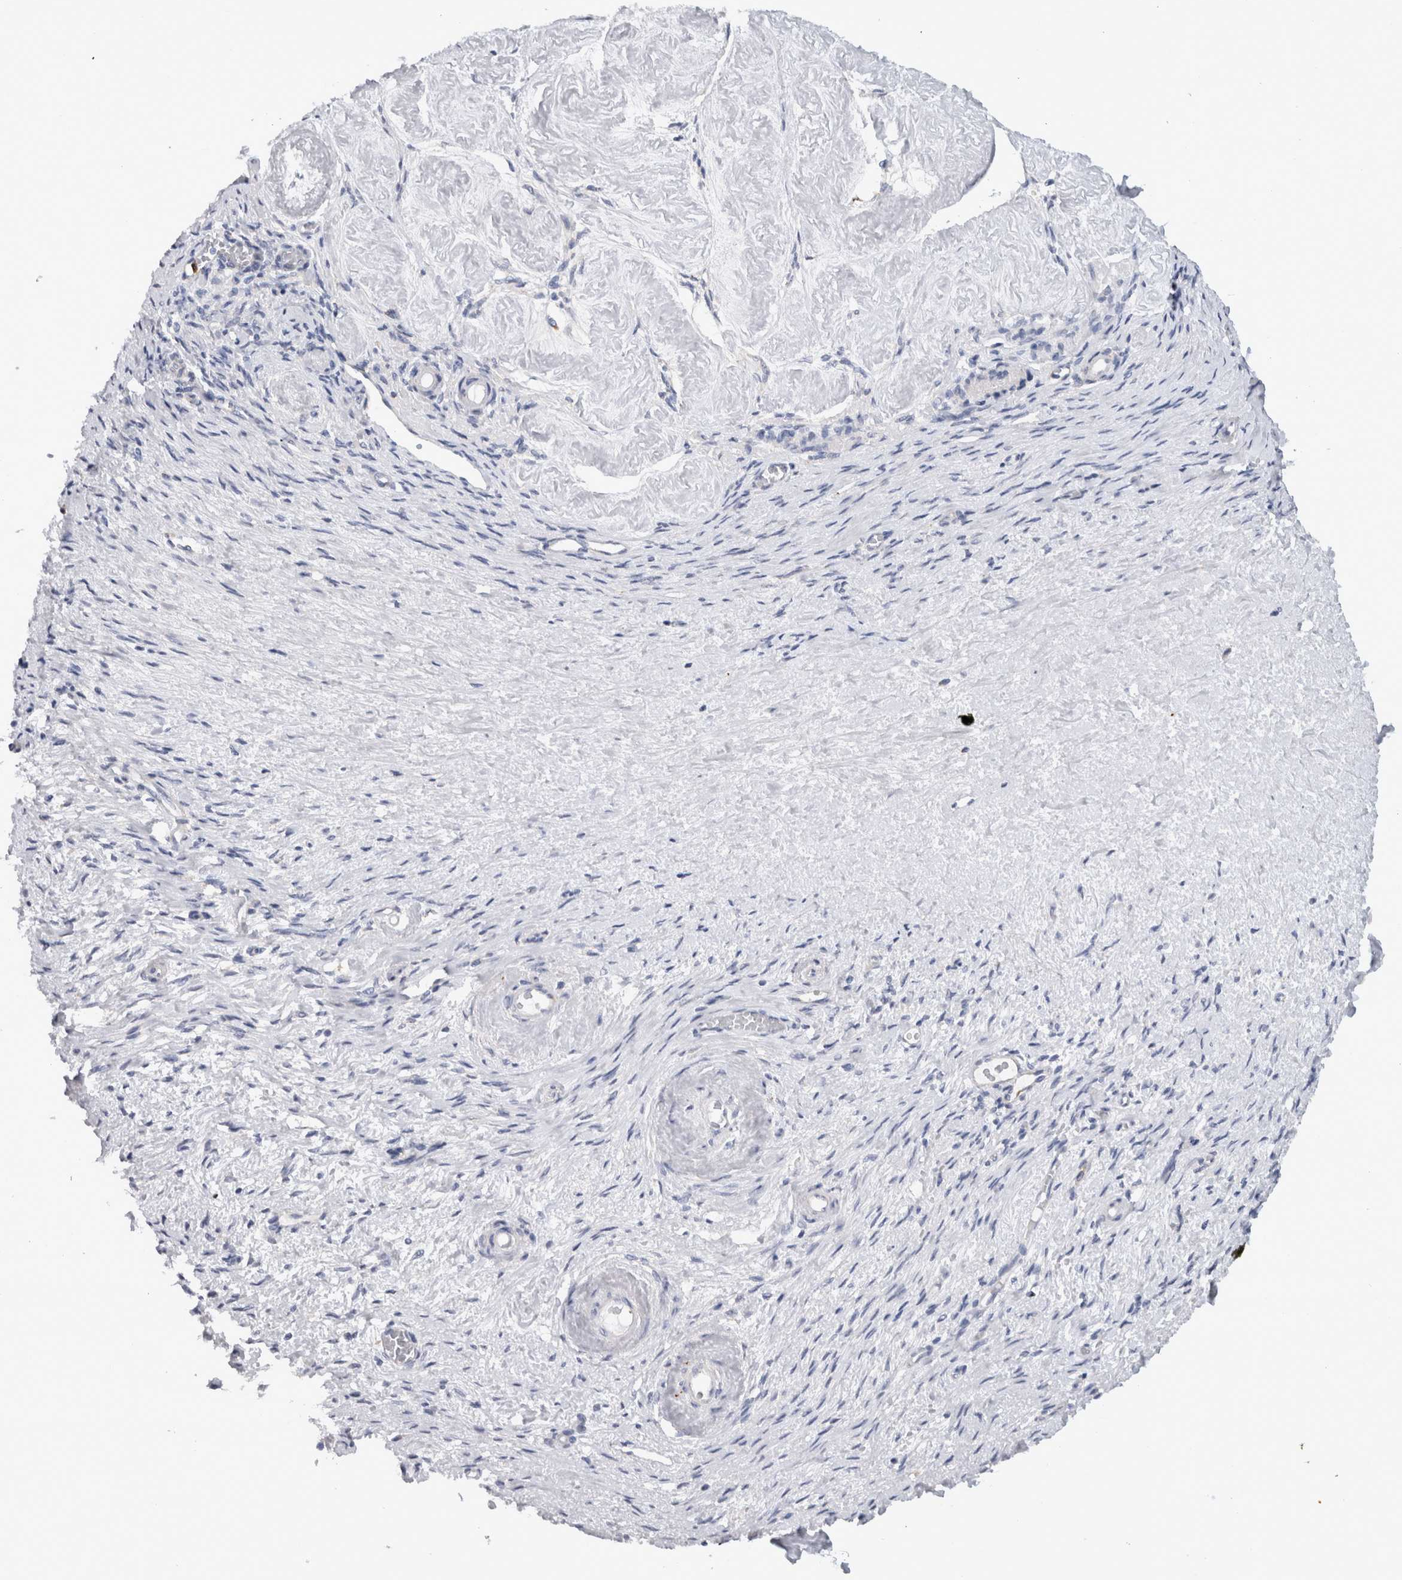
{"staining": {"intensity": "negative", "quantity": "none", "location": "none"}, "tissue": "adipose tissue", "cell_type": "Adipocytes", "image_type": "normal", "snomed": [{"axis": "morphology", "description": "Normal tissue, NOS"}, {"axis": "topography", "description": "Vascular tissue"}, {"axis": "topography", "description": "Fallopian tube"}, {"axis": "topography", "description": "Ovary"}], "caption": "Histopathology image shows no protein positivity in adipocytes of normal adipose tissue.", "gene": "CD63", "patient": {"sex": "female", "age": 67}}